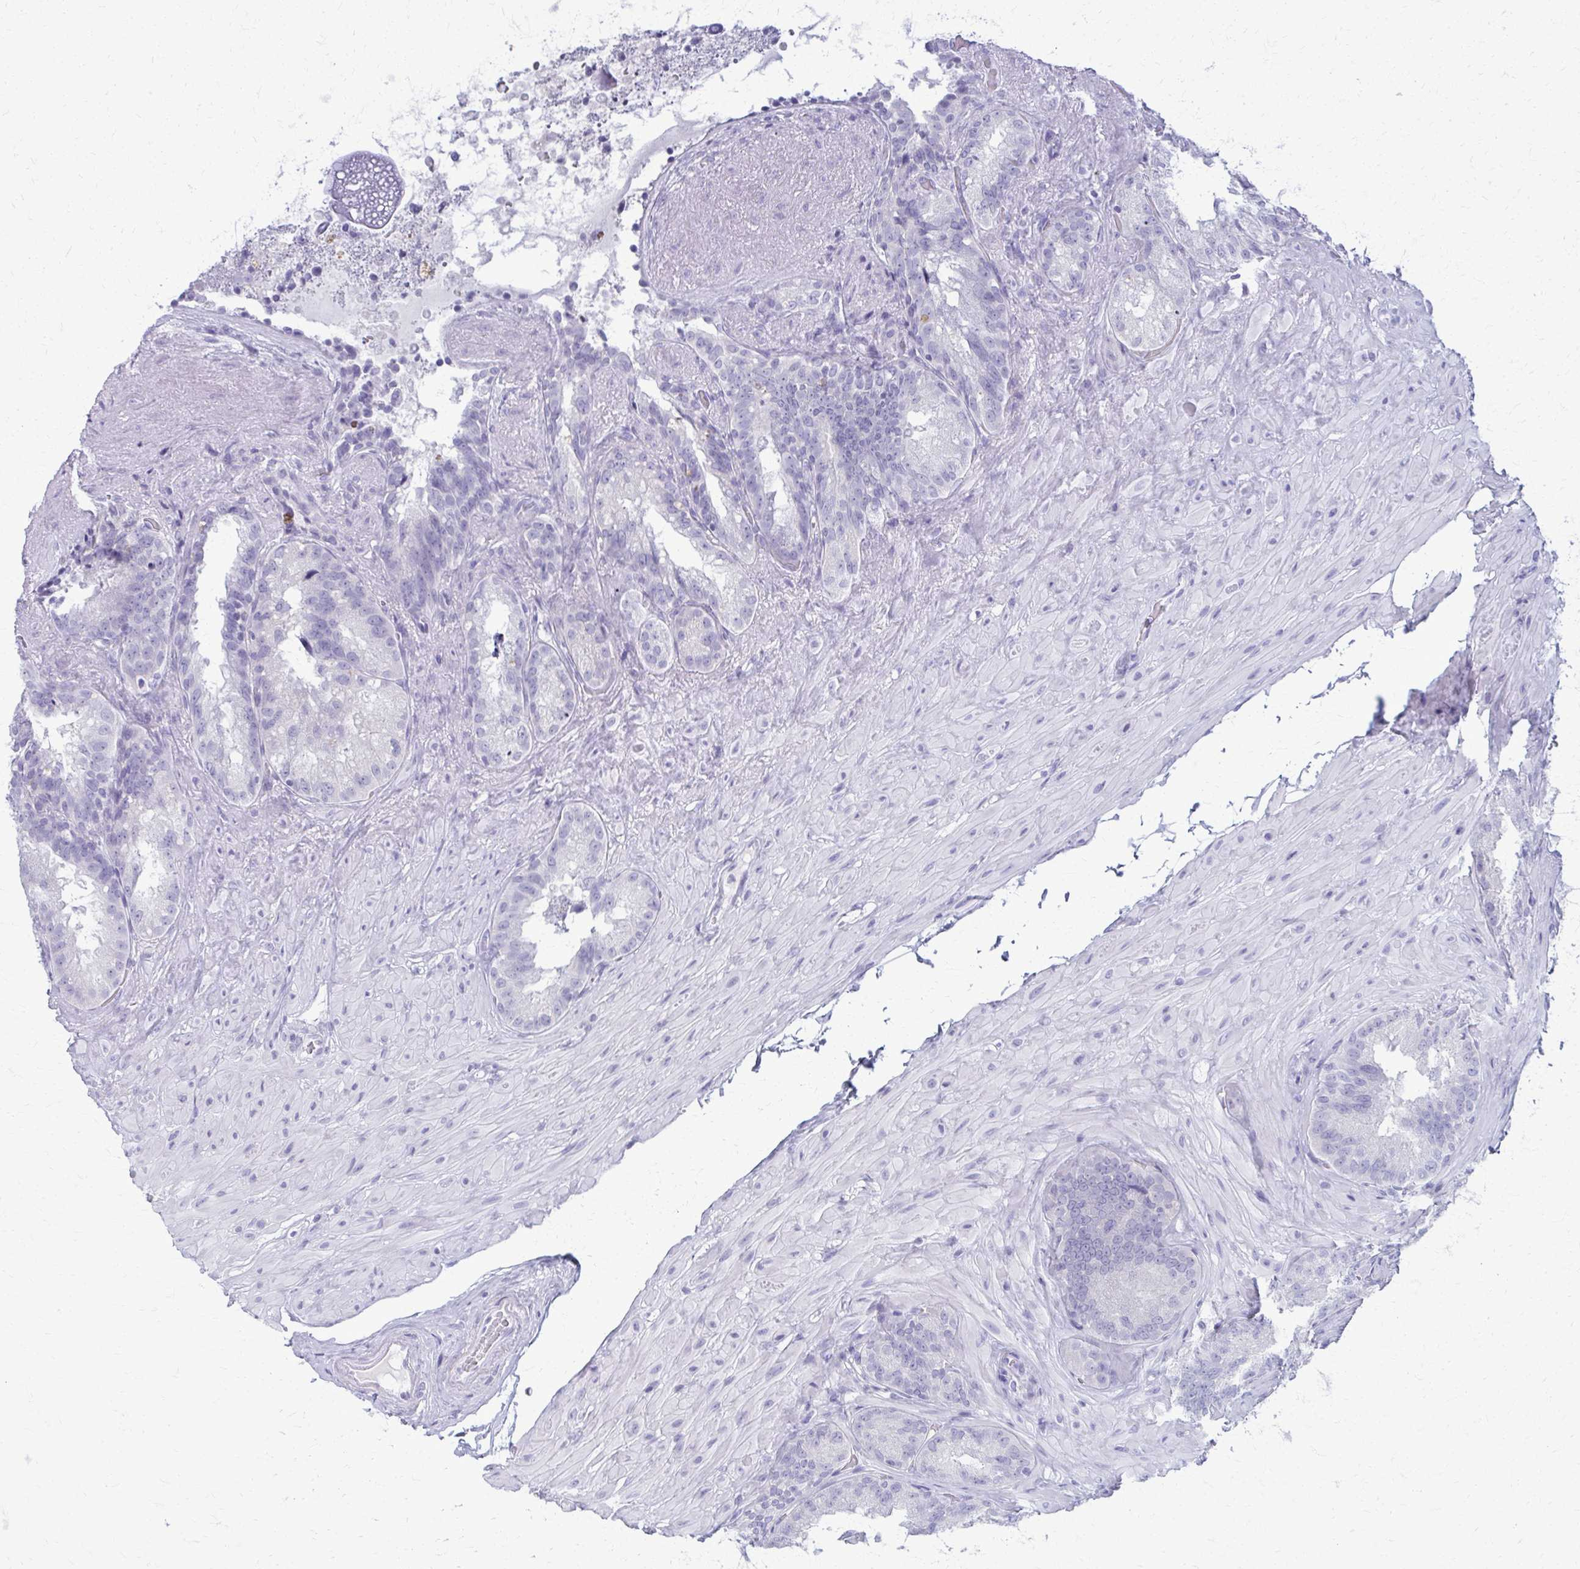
{"staining": {"intensity": "negative", "quantity": "none", "location": "none"}, "tissue": "seminal vesicle", "cell_type": "Glandular cells", "image_type": "normal", "snomed": [{"axis": "morphology", "description": "Normal tissue, NOS"}, {"axis": "topography", "description": "Seminal veicle"}], "caption": "IHC micrograph of normal seminal vesicle stained for a protein (brown), which displays no expression in glandular cells. (DAB immunohistochemistry (IHC) visualized using brightfield microscopy, high magnification).", "gene": "ACSM2A", "patient": {"sex": "male", "age": 60}}